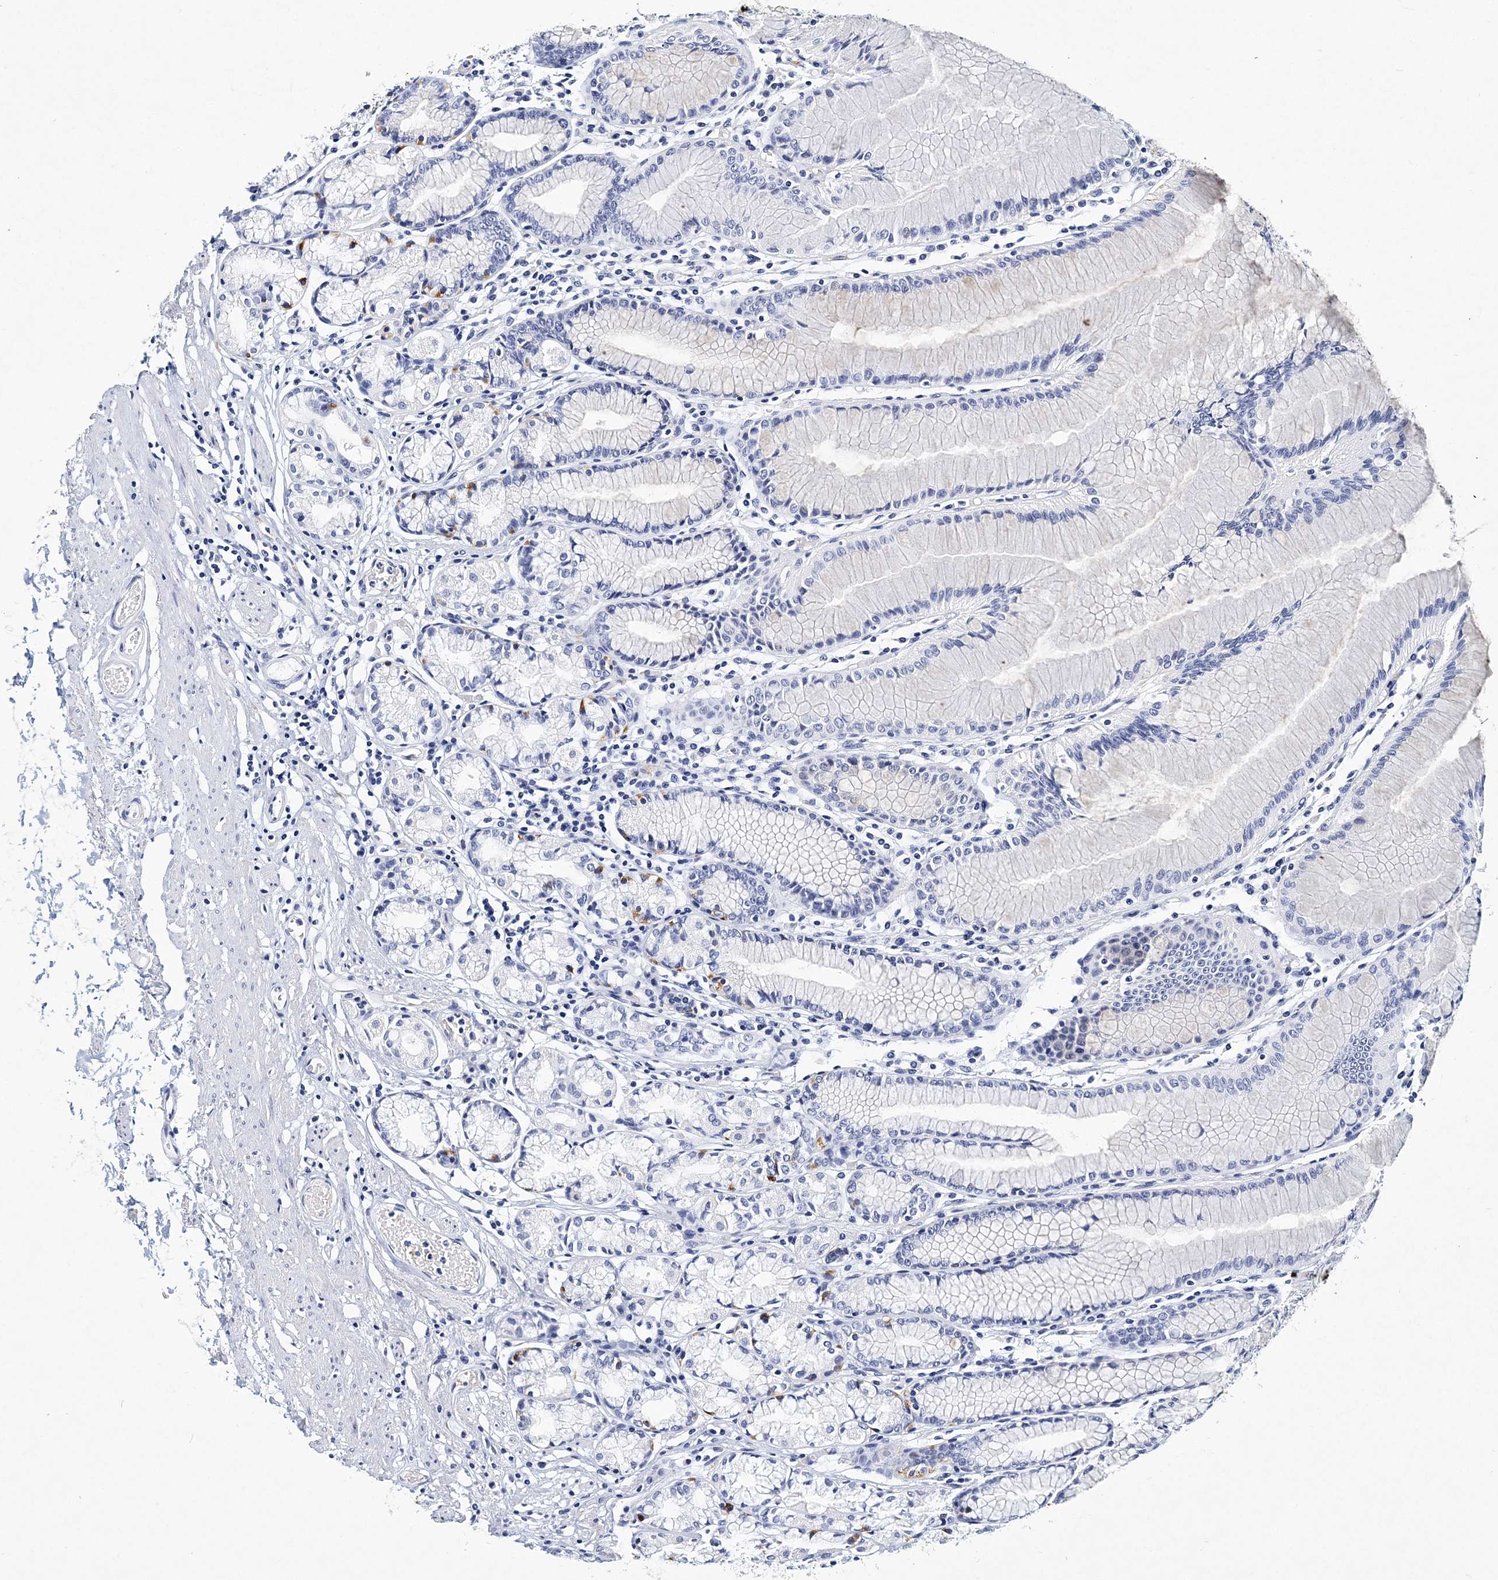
{"staining": {"intensity": "moderate", "quantity": "<25%", "location": "cytoplasmic/membranous"}, "tissue": "stomach", "cell_type": "Glandular cells", "image_type": "normal", "snomed": [{"axis": "morphology", "description": "Normal tissue, NOS"}, {"axis": "topography", "description": "Stomach"}], "caption": "Immunohistochemical staining of benign human stomach exhibits <25% levels of moderate cytoplasmic/membranous protein expression in approximately <25% of glandular cells.", "gene": "ITGA2B", "patient": {"sex": "female", "age": 57}}